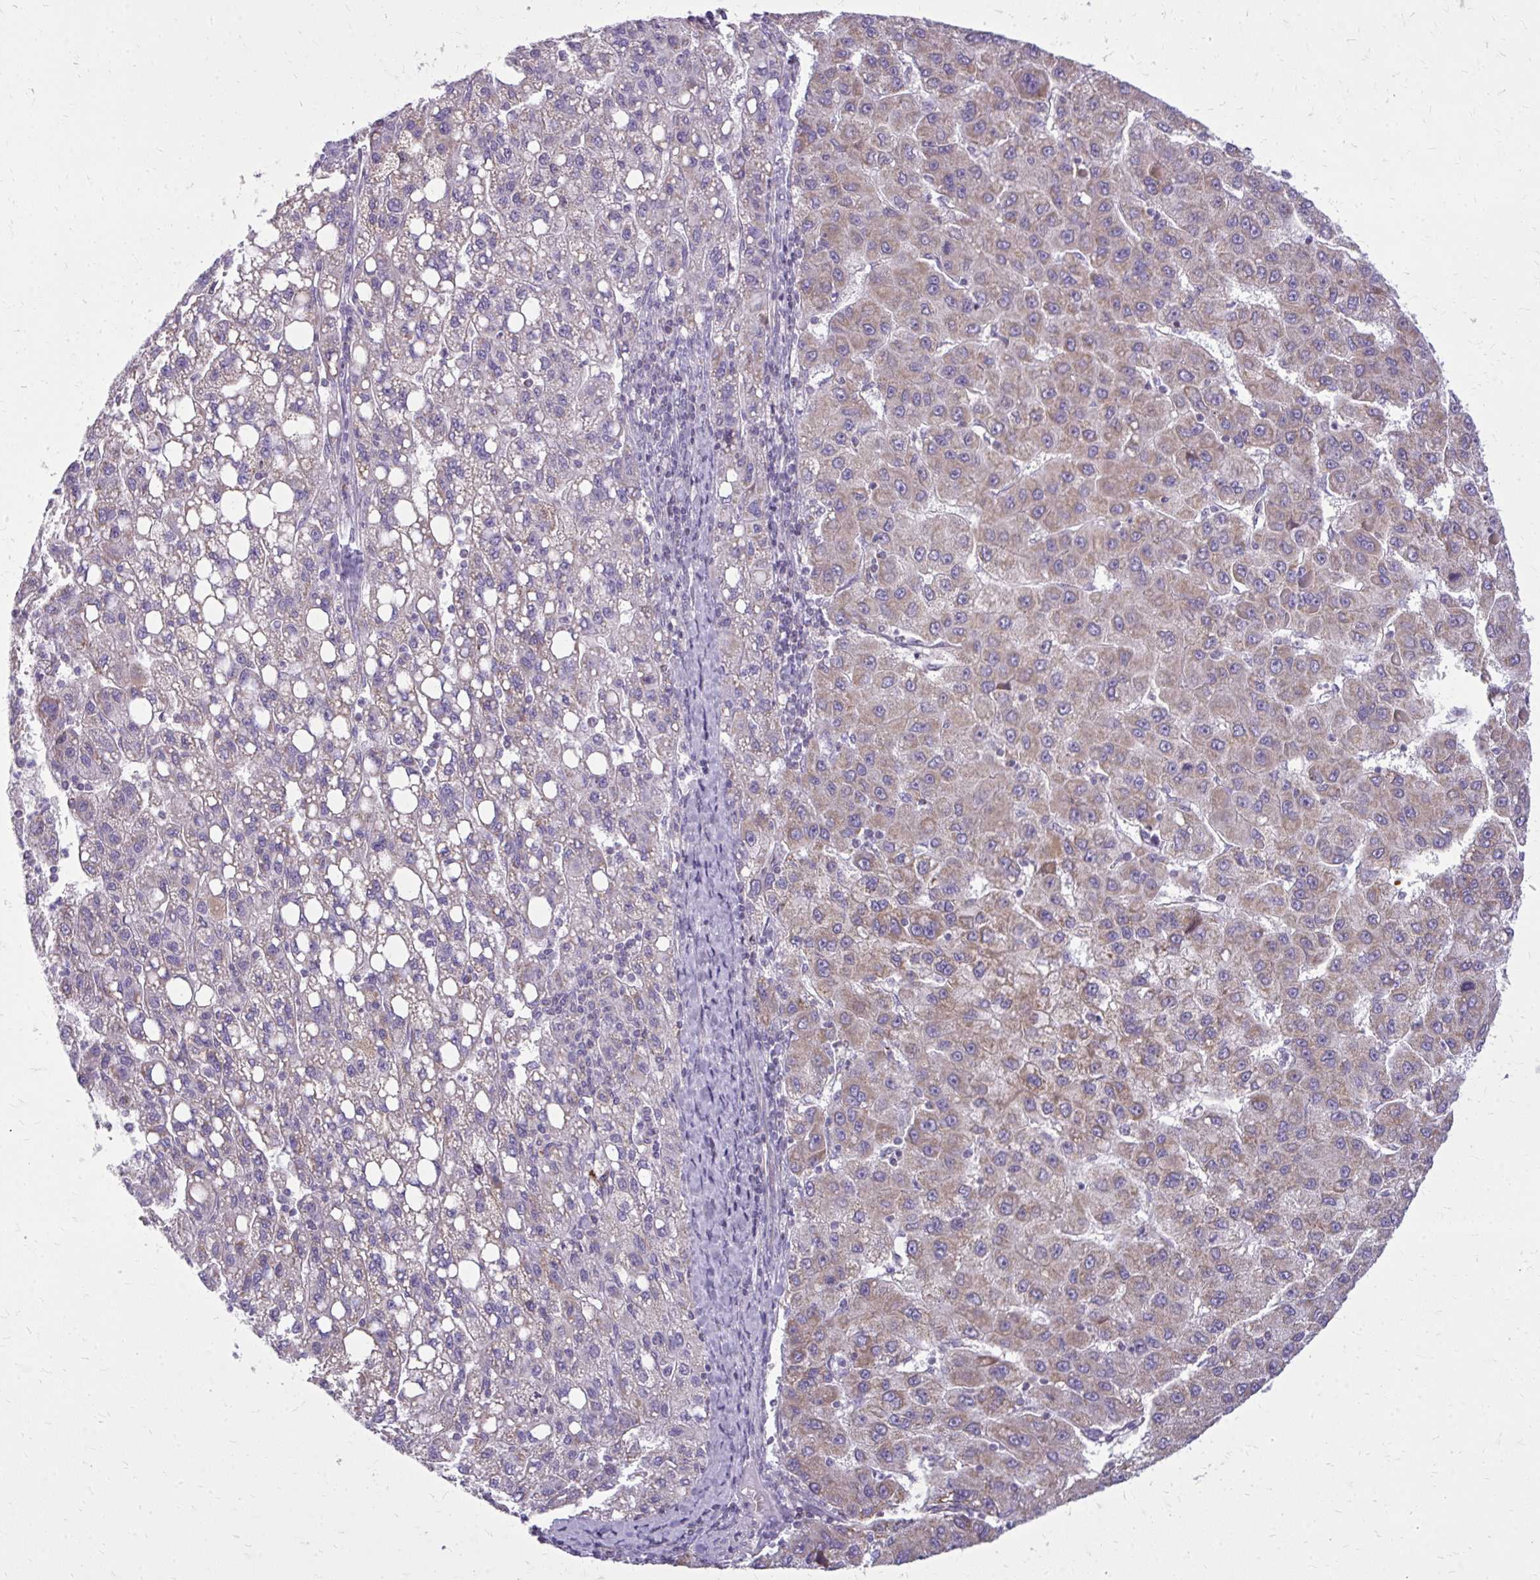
{"staining": {"intensity": "weak", "quantity": "25%-75%", "location": "cytoplasmic/membranous"}, "tissue": "liver cancer", "cell_type": "Tumor cells", "image_type": "cancer", "snomed": [{"axis": "morphology", "description": "Carcinoma, Hepatocellular, NOS"}, {"axis": "topography", "description": "Liver"}], "caption": "Liver cancer stained with IHC demonstrates weak cytoplasmic/membranous expression in approximately 25%-75% of tumor cells. The protein of interest is shown in brown color, while the nuclei are stained blue.", "gene": "IFIT1", "patient": {"sex": "female", "age": 82}}